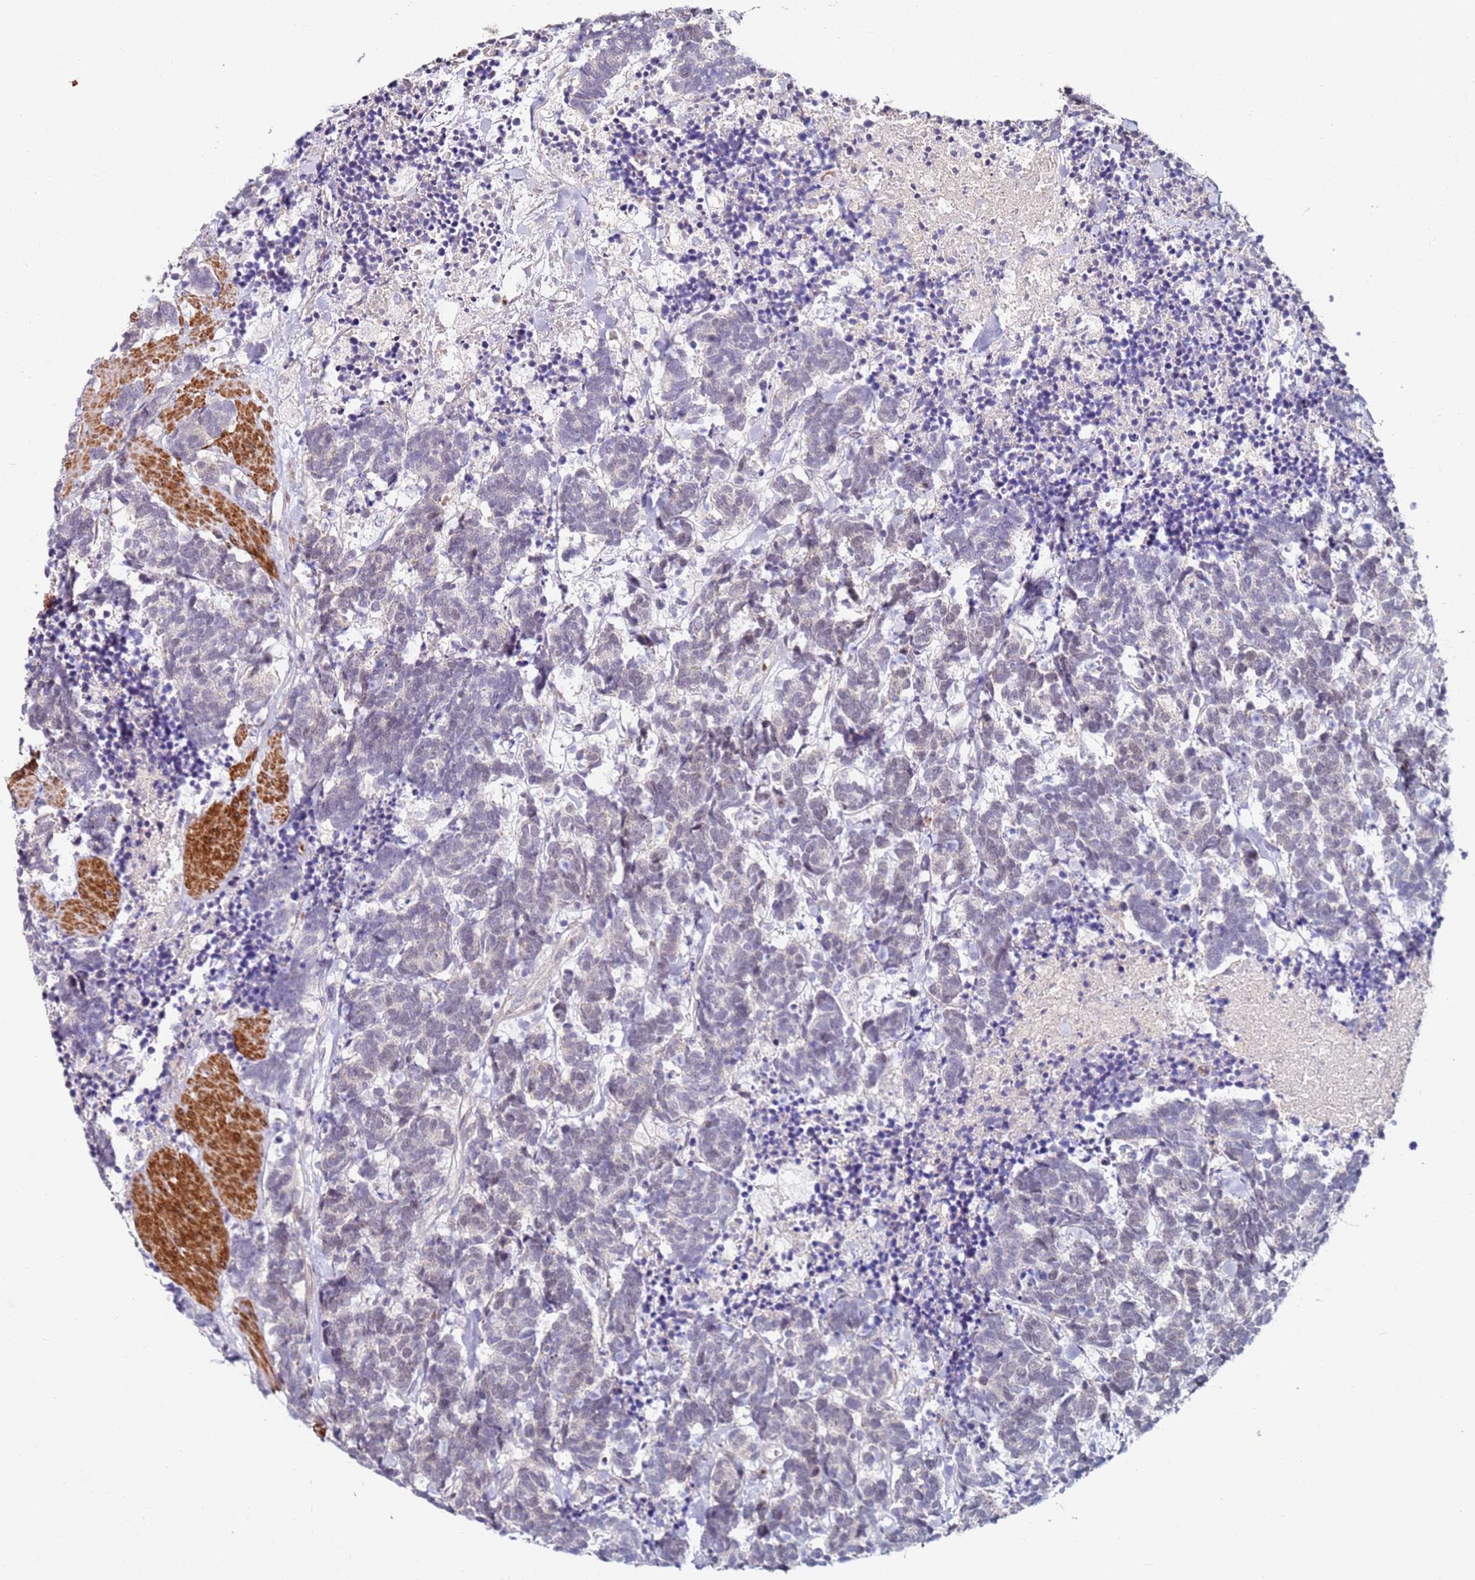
{"staining": {"intensity": "negative", "quantity": "none", "location": "none"}, "tissue": "carcinoid", "cell_type": "Tumor cells", "image_type": "cancer", "snomed": [{"axis": "morphology", "description": "Carcinoma, NOS"}, {"axis": "morphology", "description": "Carcinoid, malignant, NOS"}, {"axis": "topography", "description": "Prostate"}], "caption": "Protein analysis of carcinoid shows no significant staining in tumor cells. (DAB immunohistochemistry (IHC) visualized using brightfield microscopy, high magnification).", "gene": "RARS2", "patient": {"sex": "male", "age": 57}}